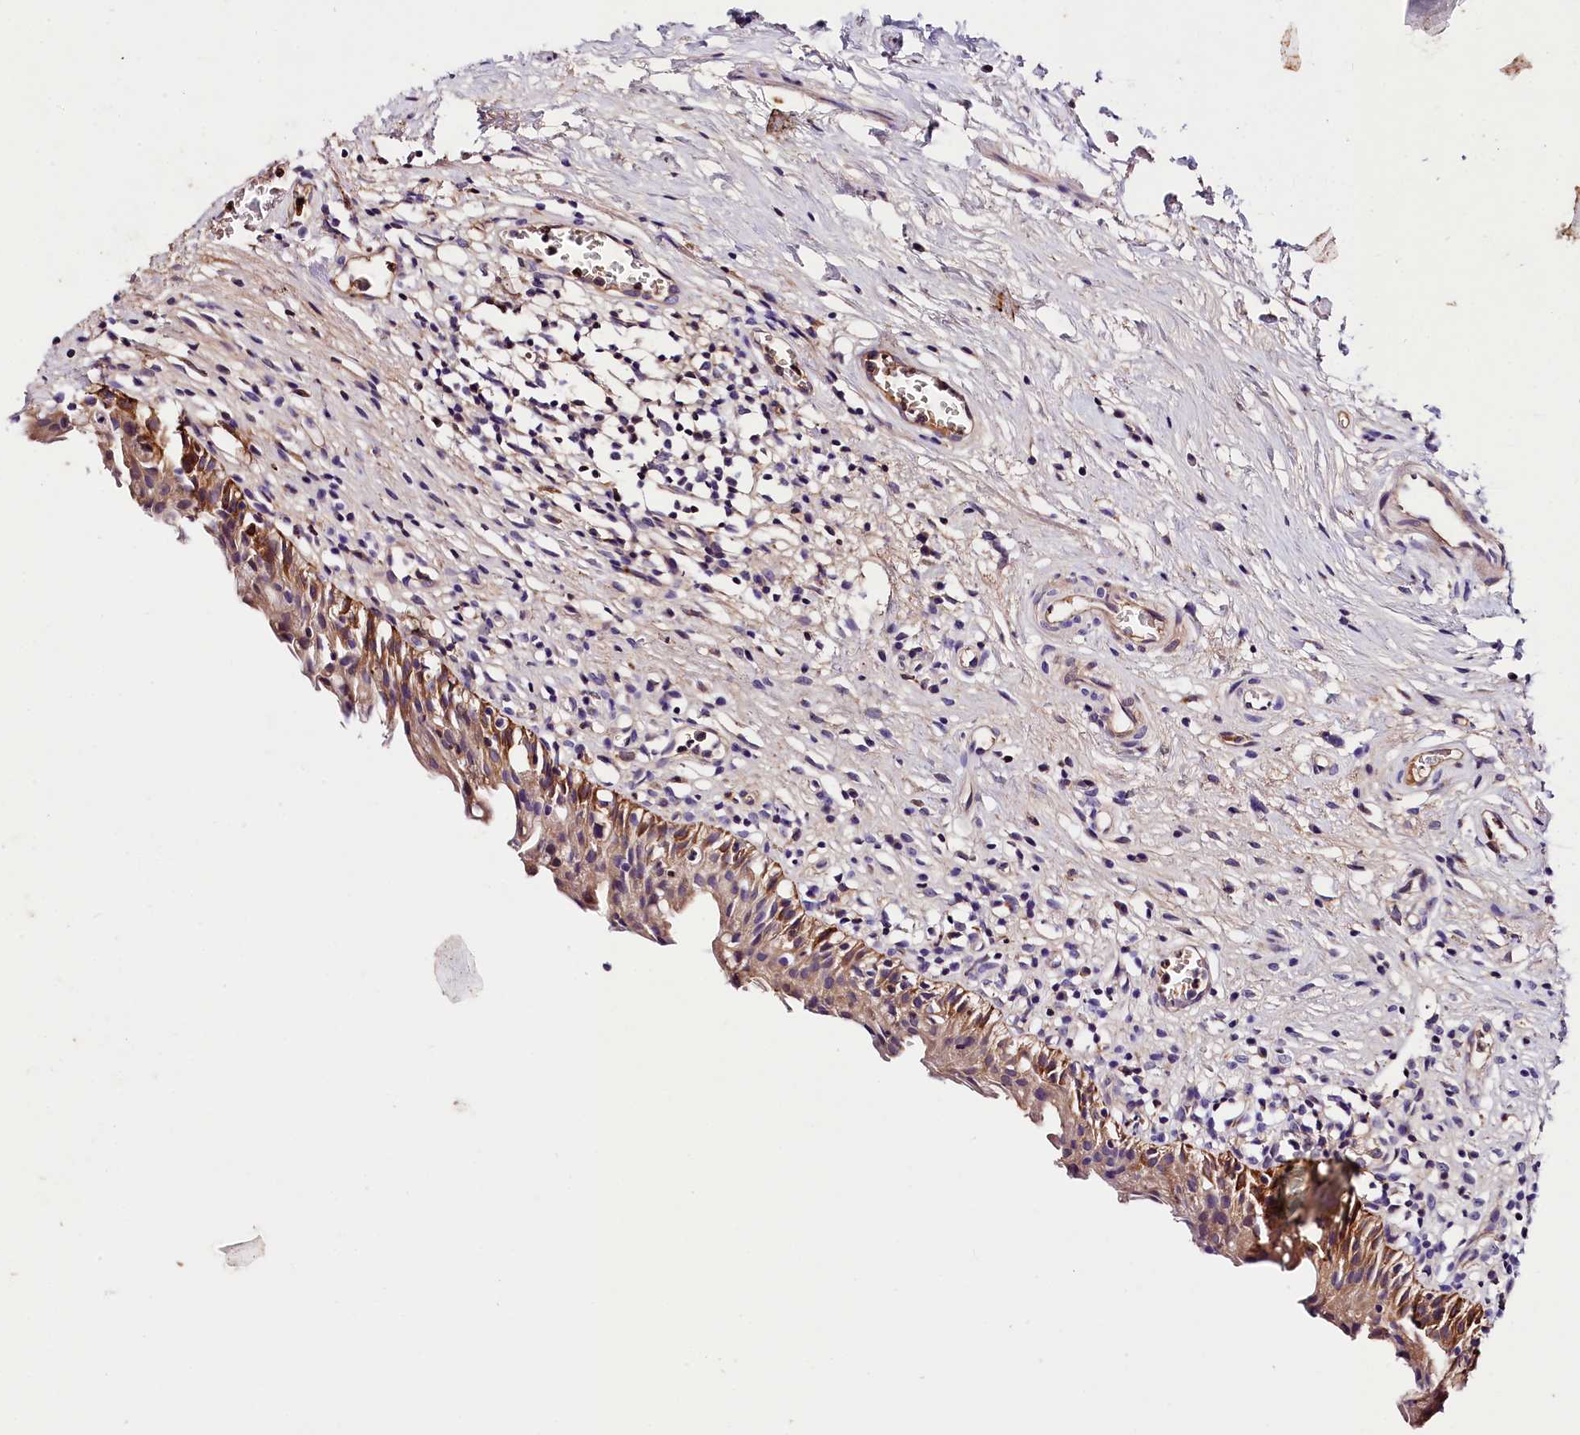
{"staining": {"intensity": "strong", "quantity": "<25%", "location": "cytoplasmic/membranous"}, "tissue": "urinary bladder", "cell_type": "Urothelial cells", "image_type": "normal", "snomed": [{"axis": "morphology", "description": "Normal tissue, NOS"}, {"axis": "morphology", "description": "Inflammation, NOS"}, {"axis": "topography", "description": "Urinary bladder"}], "caption": "An image of urinary bladder stained for a protein demonstrates strong cytoplasmic/membranous brown staining in urothelial cells.", "gene": "ARMC6", "patient": {"sex": "male", "age": 63}}